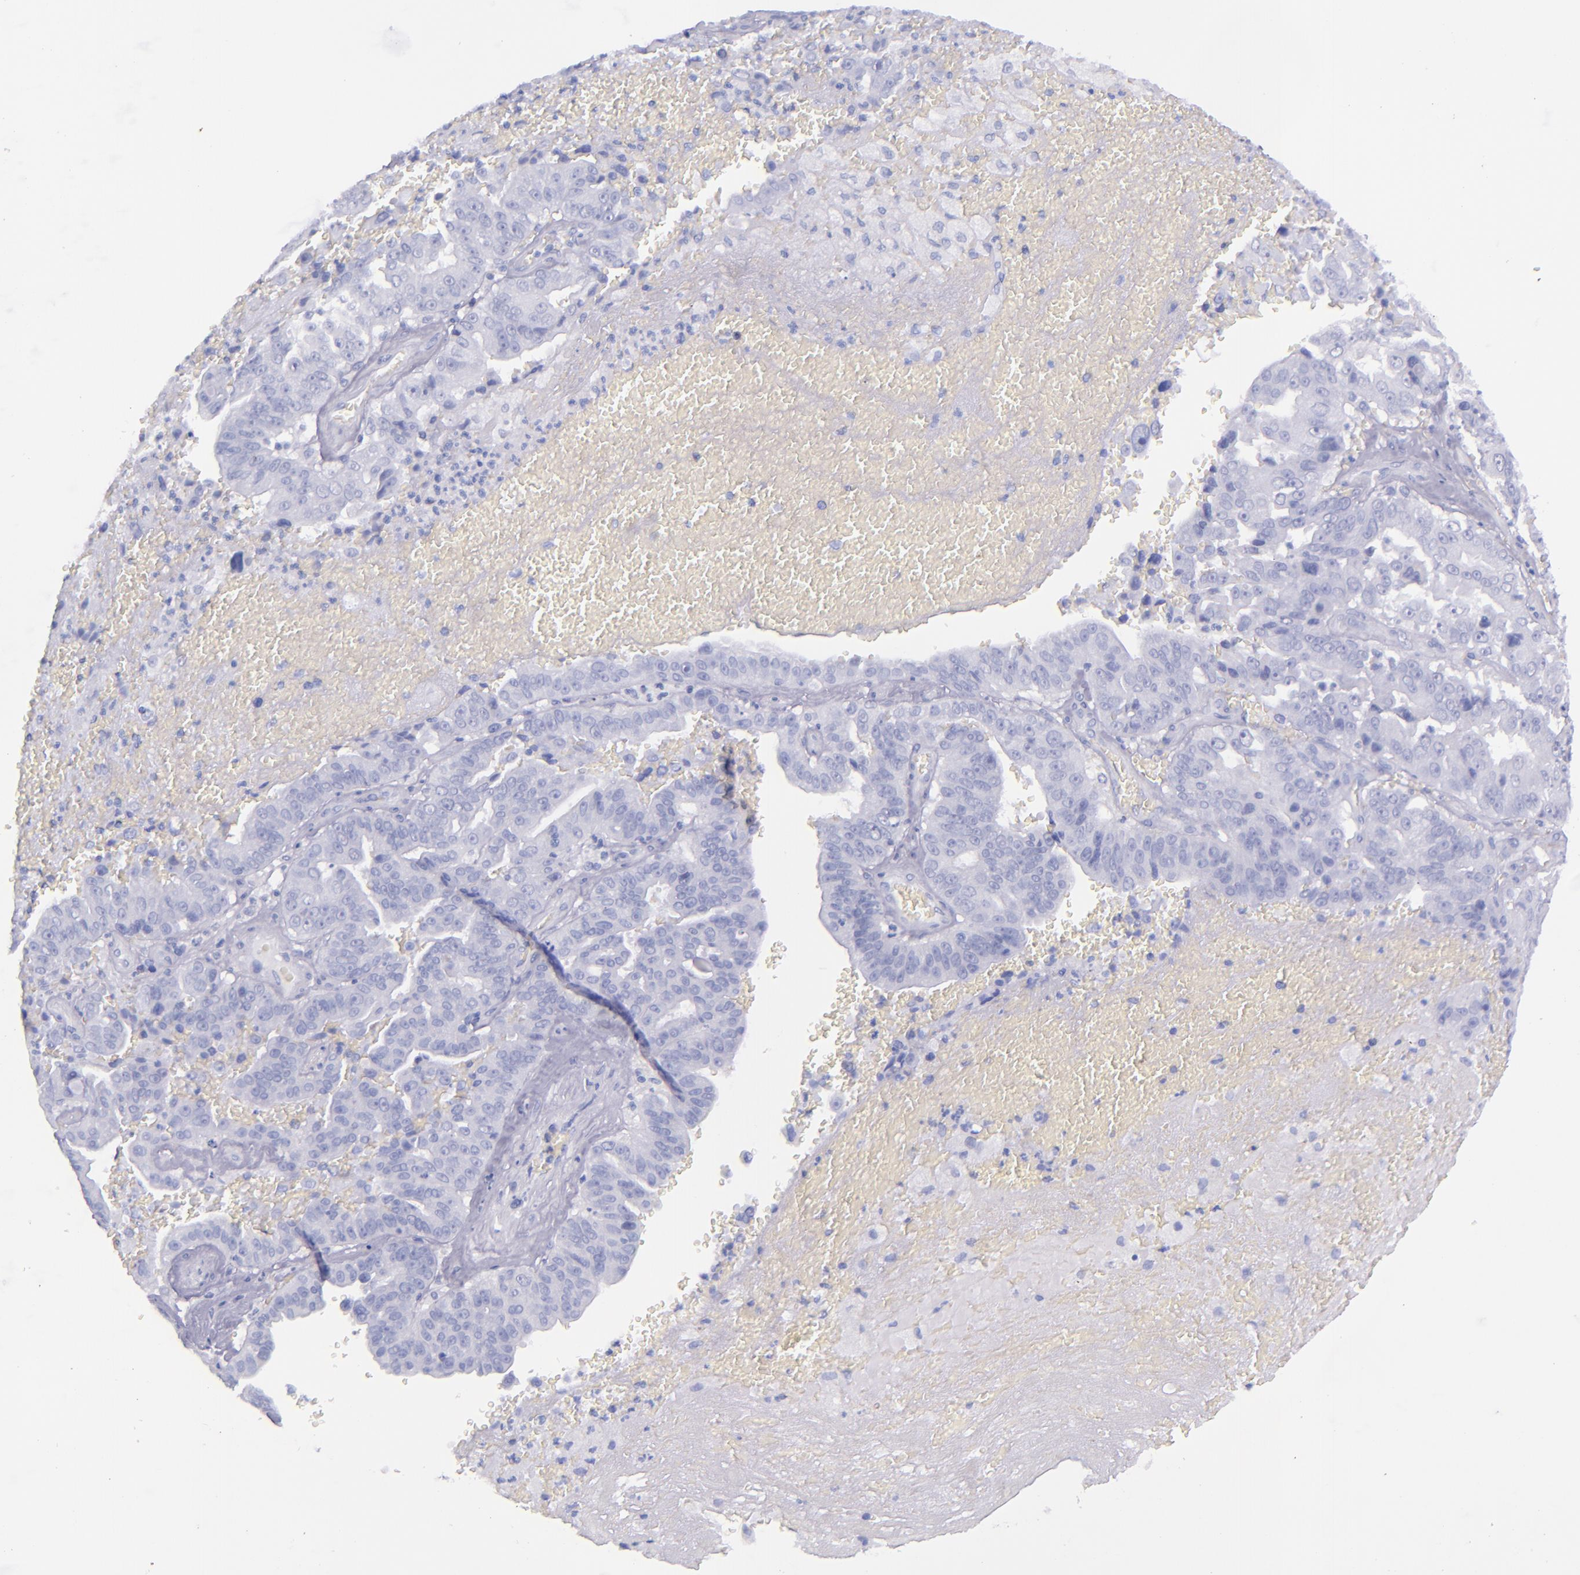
{"staining": {"intensity": "negative", "quantity": "none", "location": "none"}, "tissue": "liver cancer", "cell_type": "Tumor cells", "image_type": "cancer", "snomed": [{"axis": "morphology", "description": "Cholangiocarcinoma"}, {"axis": "topography", "description": "Liver"}], "caption": "This is an immunohistochemistry histopathology image of cholangiocarcinoma (liver). There is no positivity in tumor cells.", "gene": "SFTPB", "patient": {"sex": "female", "age": 79}}